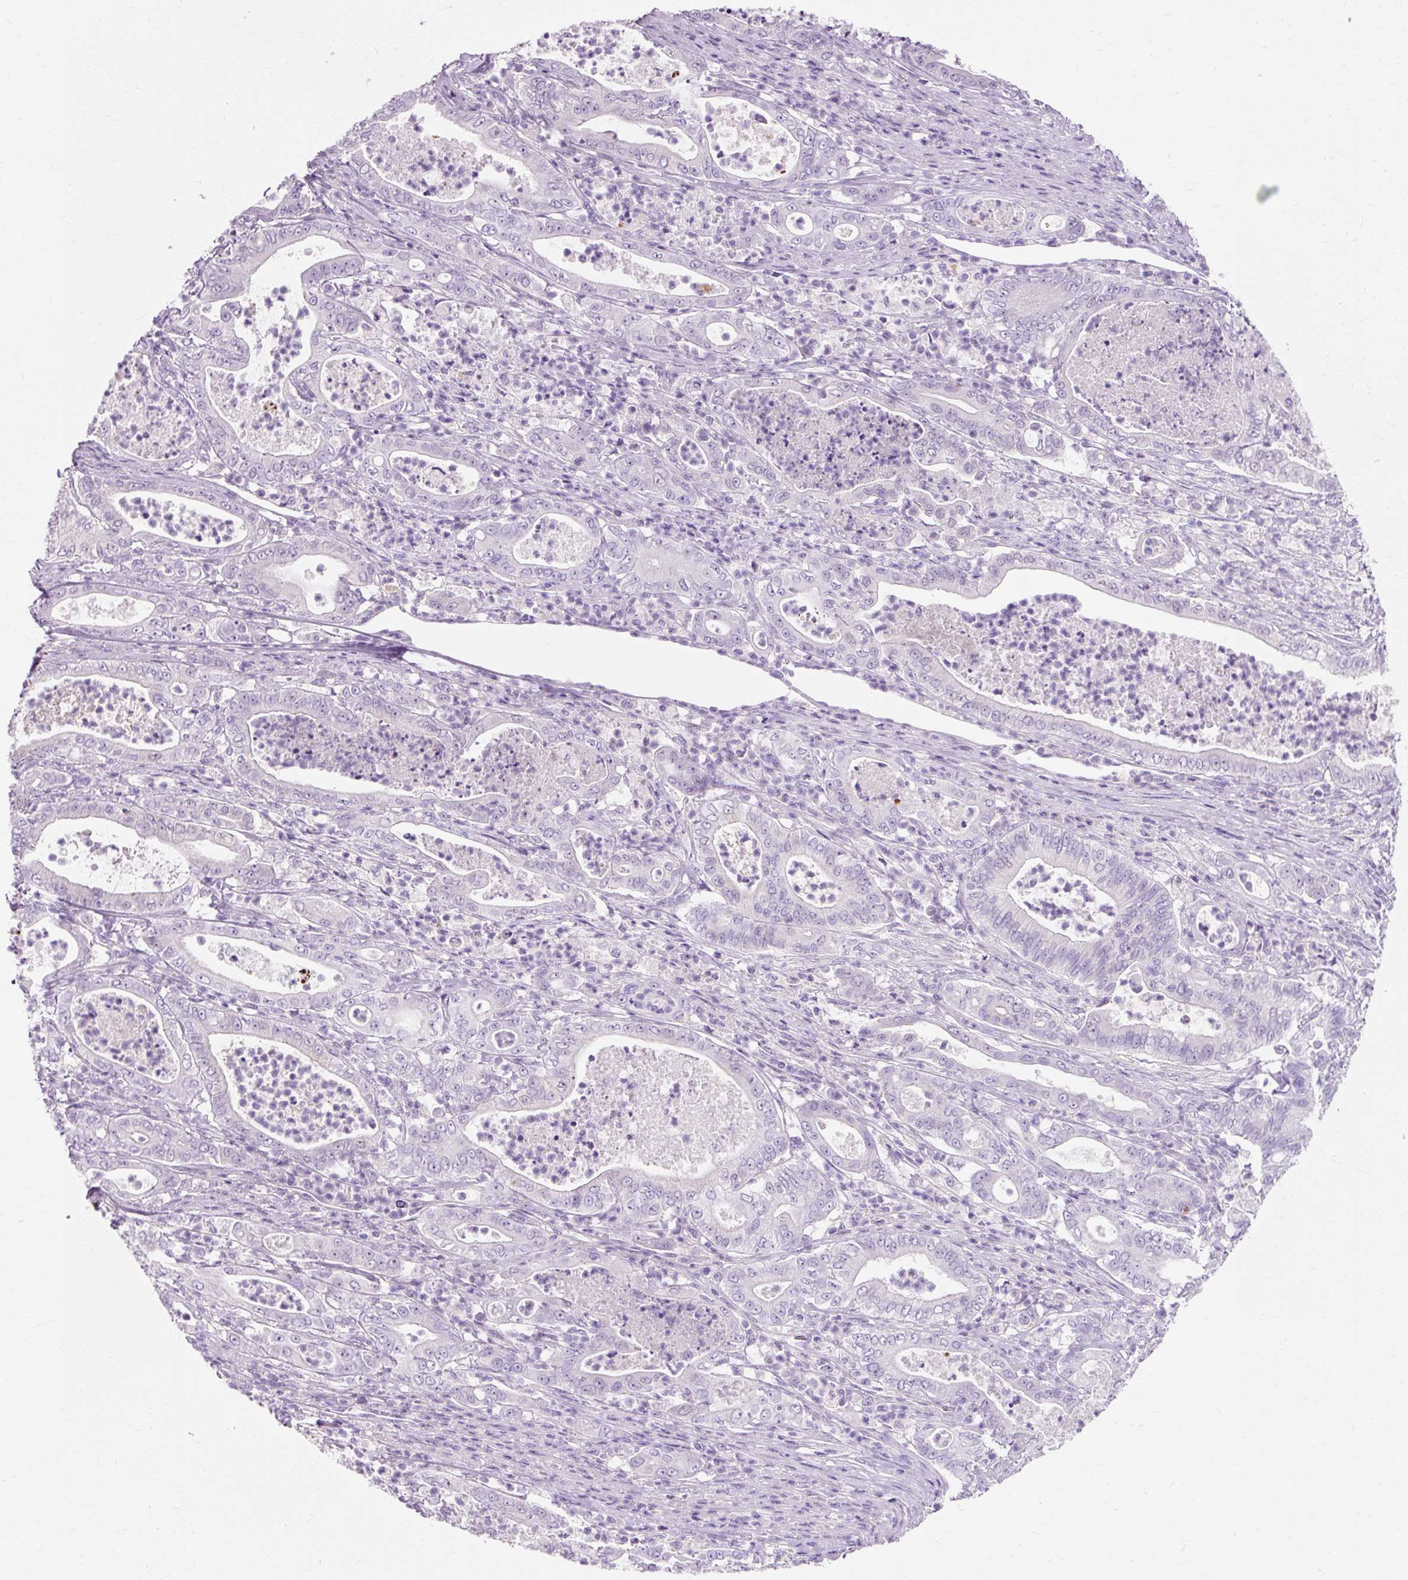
{"staining": {"intensity": "negative", "quantity": "none", "location": "none"}, "tissue": "pancreatic cancer", "cell_type": "Tumor cells", "image_type": "cancer", "snomed": [{"axis": "morphology", "description": "Adenocarcinoma, NOS"}, {"axis": "topography", "description": "Pancreas"}], "caption": "High power microscopy micrograph of an immunohistochemistry (IHC) image of pancreatic adenocarcinoma, revealing no significant expression in tumor cells.", "gene": "TMEM213", "patient": {"sex": "male", "age": 71}}